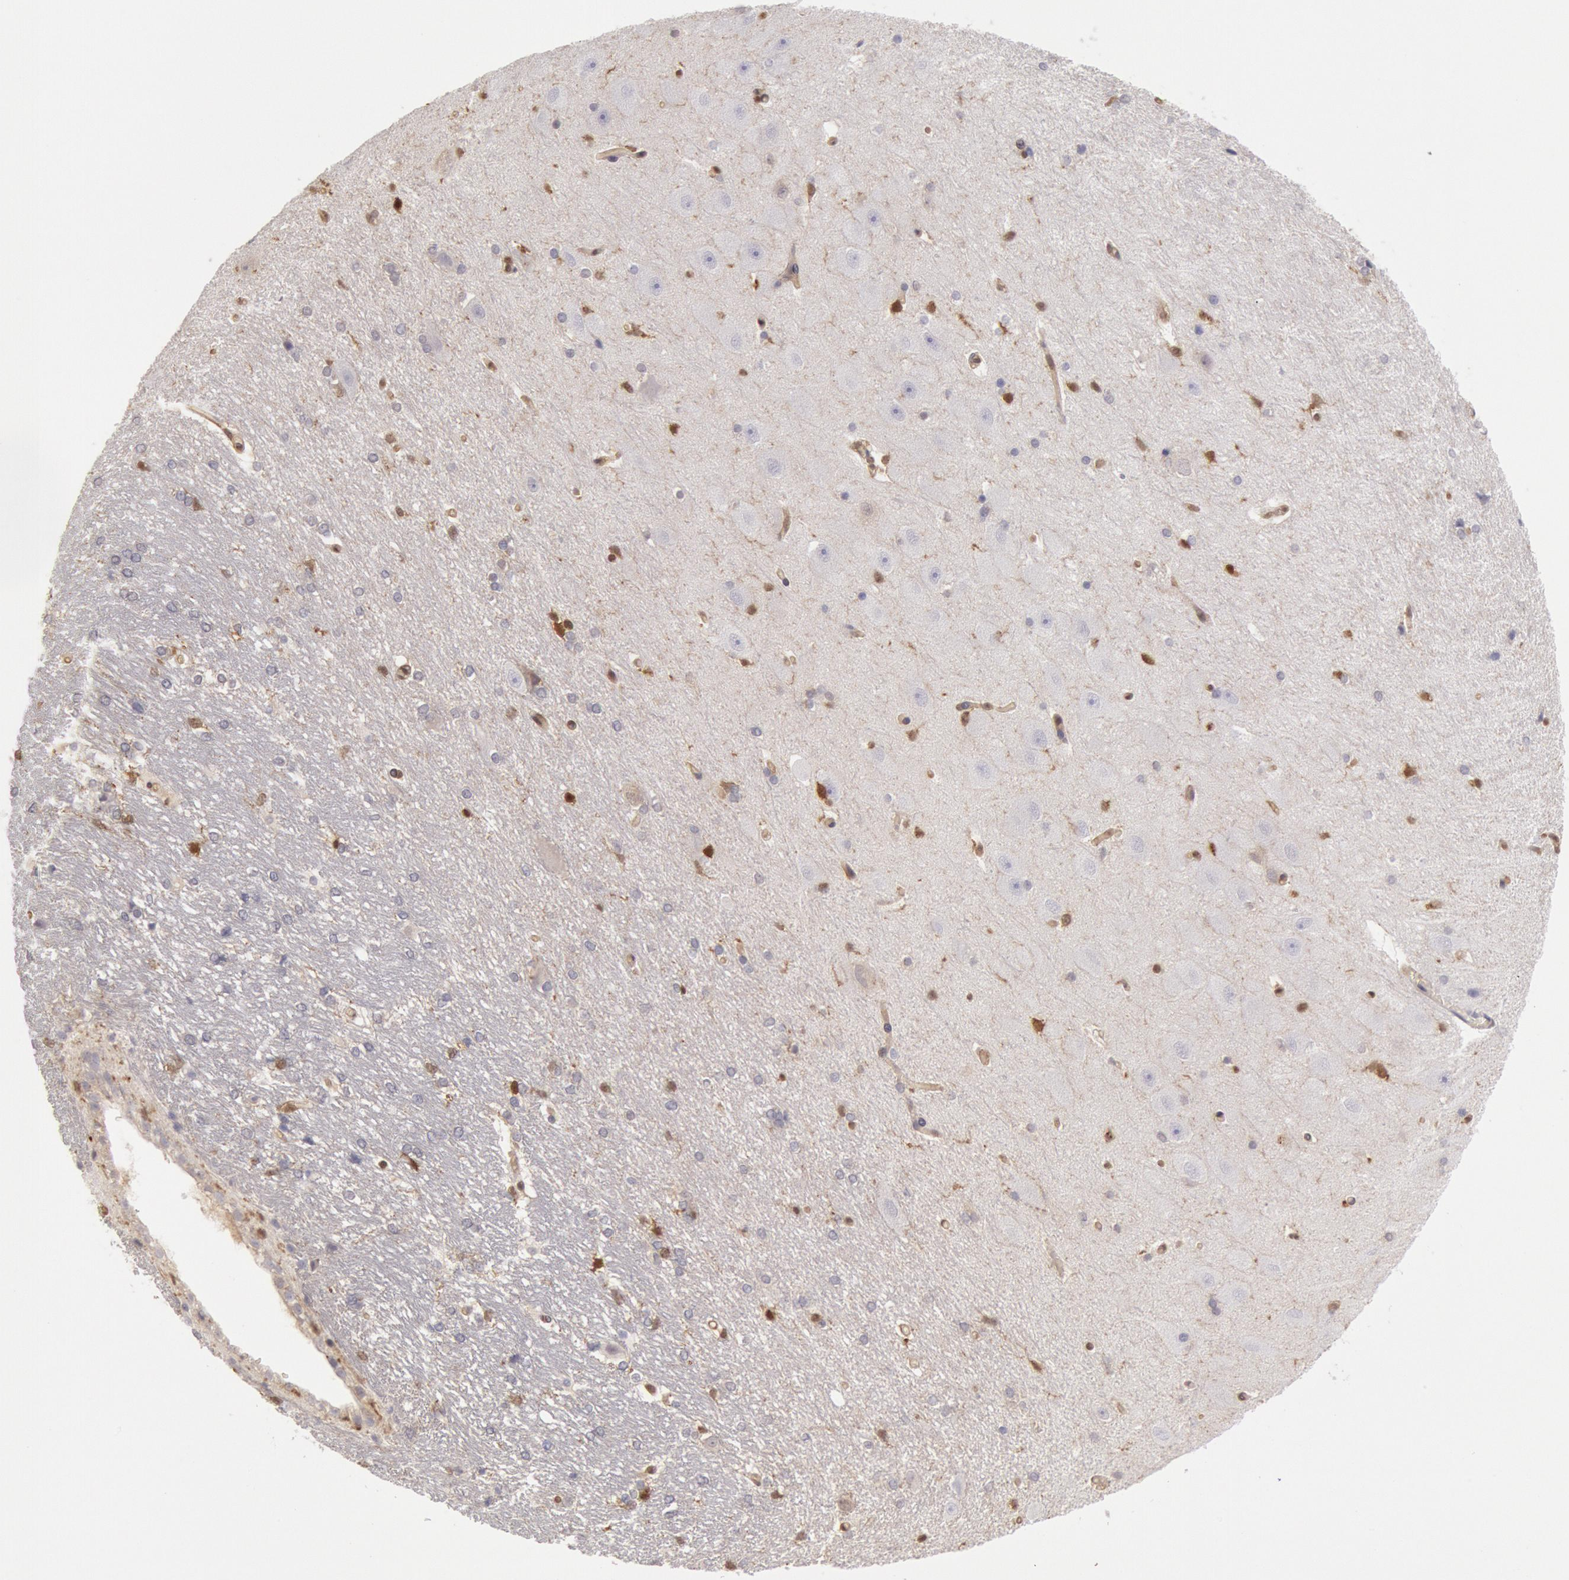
{"staining": {"intensity": "negative", "quantity": "none", "location": "none"}, "tissue": "hippocampus", "cell_type": "Glial cells", "image_type": "normal", "snomed": [{"axis": "morphology", "description": "Normal tissue, NOS"}, {"axis": "topography", "description": "Hippocampus"}], "caption": "High magnification brightfield microscopy of benign hippocampus stained with DAB (brown) and counterstained with hematoxylin (blue): glial cells show no significant staining.", "gene": "CCDC50", "patient": {"sex": "female", "age": 19}}